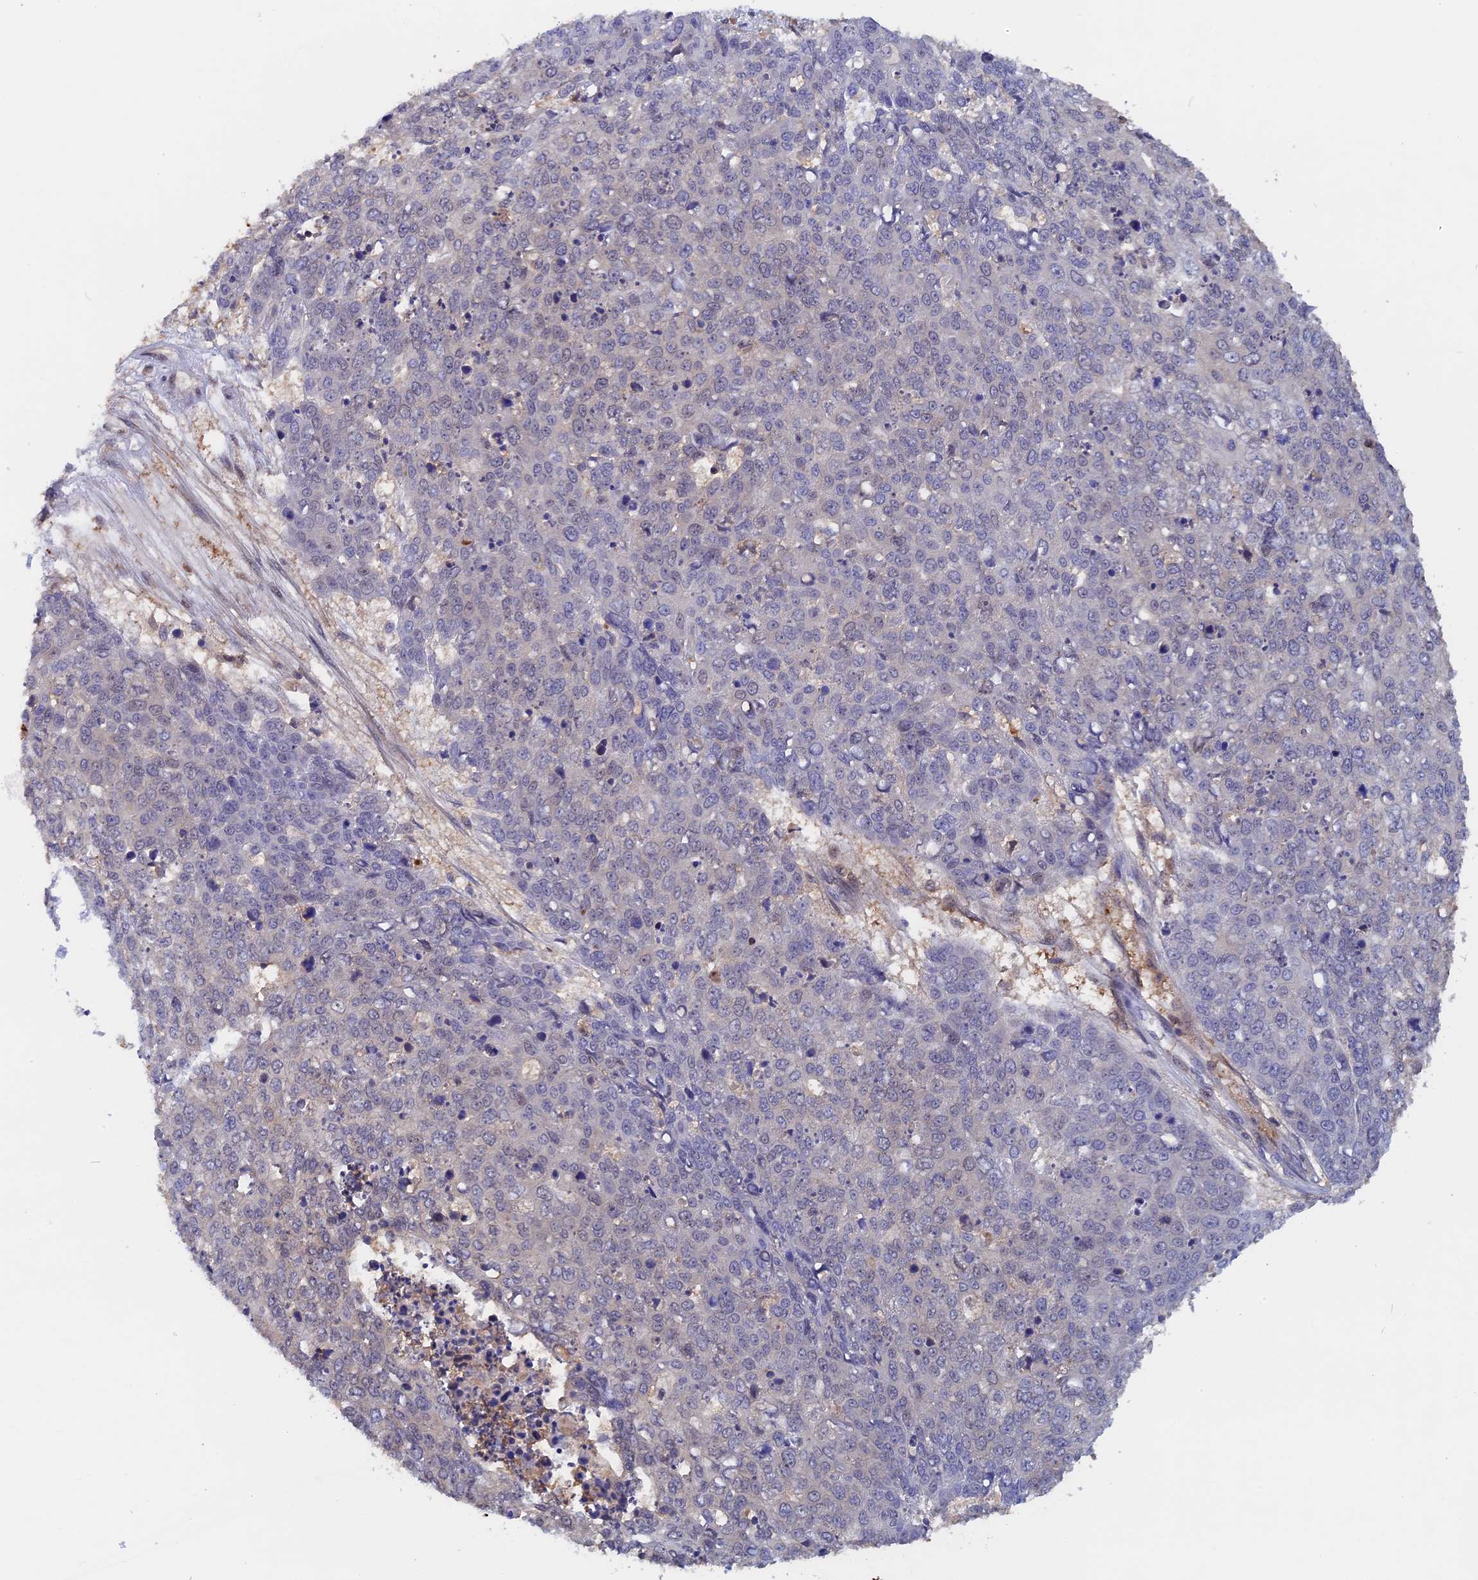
{"staining": {"intensity": "negative", "quantity": "none", "location": "none"}, "tissue": "skin cancer", "cell_type": "Tumor cells", "image_type": "cancer", "snomed": [{"axis": "morphology", "description": "Squamous cell carcinoma, NOS"}, {"axis": "topography", "description": "Skin"}], "caption": "Immunohistochemistry (IHC) image of neoplastic tissue: skin cancer stained with DAB (3,3'-diaminobenzidine) displays no significant protein staining in tumor cells.", "gene": "BLVRA", "patient": {"sex": "male", "age": 71}}